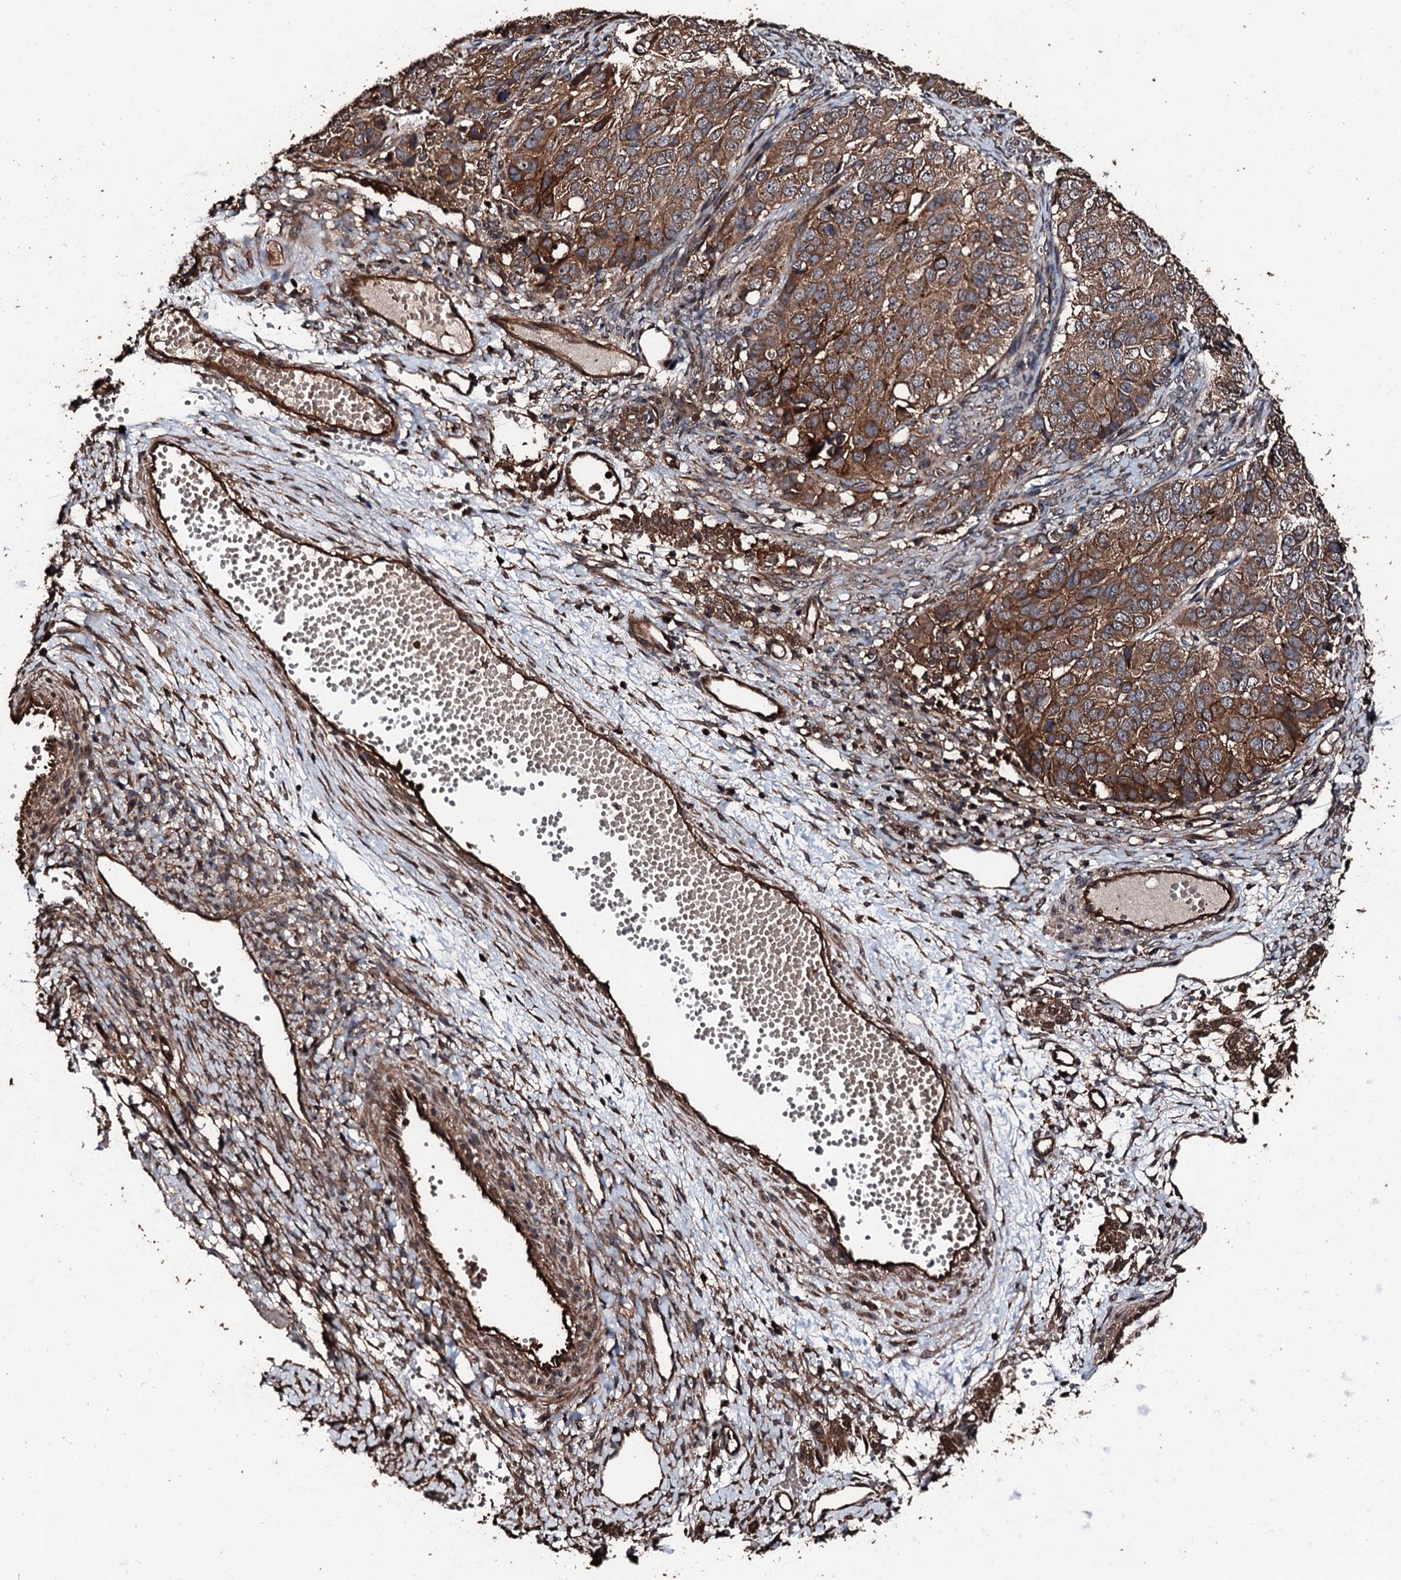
{"staining": {"intensity": "moderate", "quantity": ">75%", "location": "cytoplasmic/membranous"}, "tissue": "ovarian cancer", "cell_type": "Tumor cells", "image_type": "cancer", "snomed": [{"axis": "morphology", "description": "Carcinoma, endometroid"}, {"axis": "topography", "description": "Ovary"}], "caption": "Immunohistochemical staining of human endometroid carcinoma (ovarian) shows medium levels of moderate cytoplasmic/membranous protein expression in about >75% of tumor cells.", "gene": "KIF18A", "patient": {"sex": "female", "age": 51}}